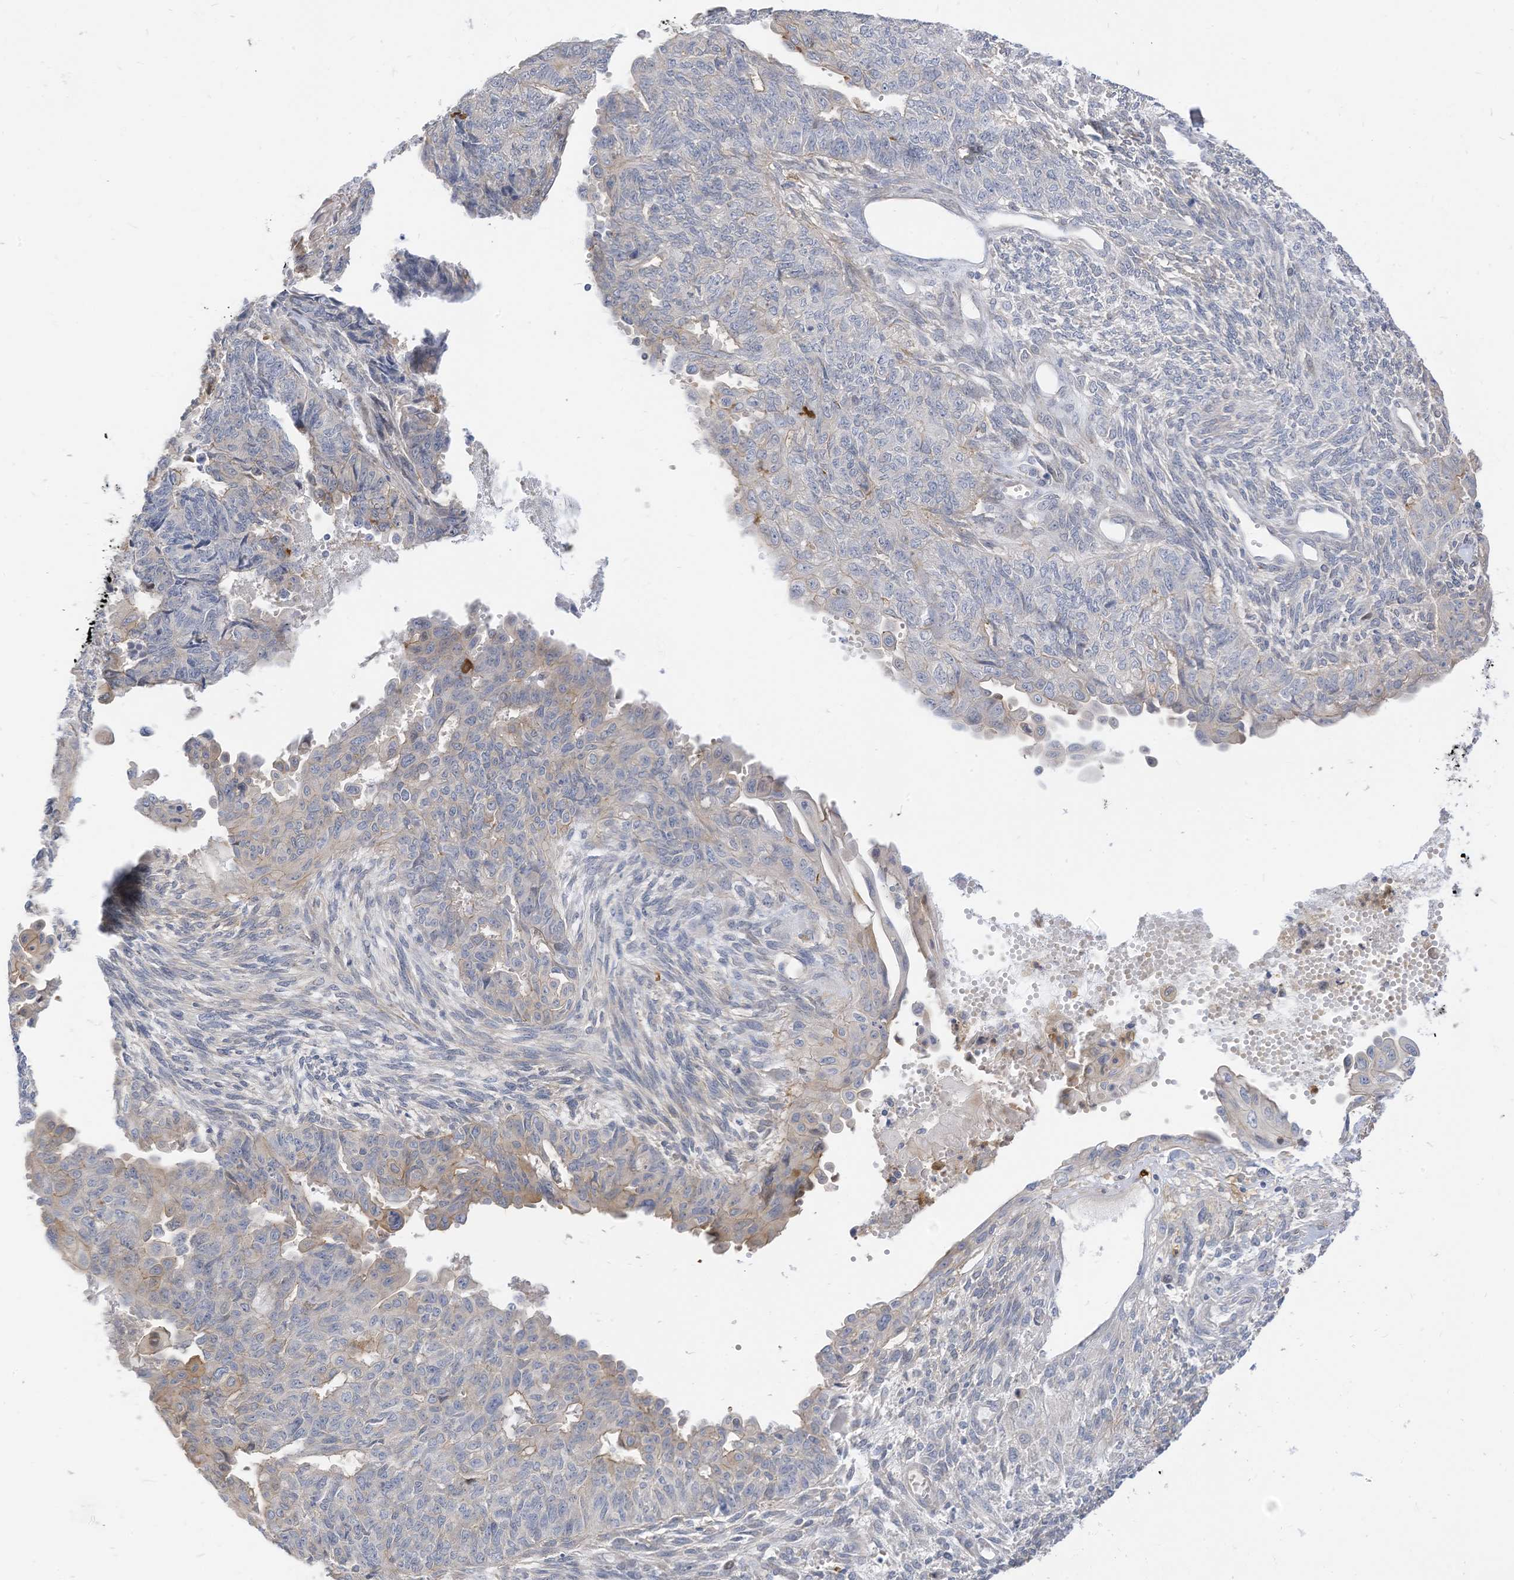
{"staining": {"intensity": "negative", "quantity": "none", "location": "none"}, "tissue": "endometrial cancer", "cell_type": "Tumor cells", "image_type": "cancer", "snomed": [{"axis": "morphology", "description": "Adenocarcinoma, NOS"}, {"axis": "topography", "description": "Endometrium"}], "caption": "High power microscopy image of an IHC histopathology image of endometrial cancer, revealing no significant staining in tumor cells.", "gene": "ATP13A1", "patient": {"sex": "female", "age": 32}}